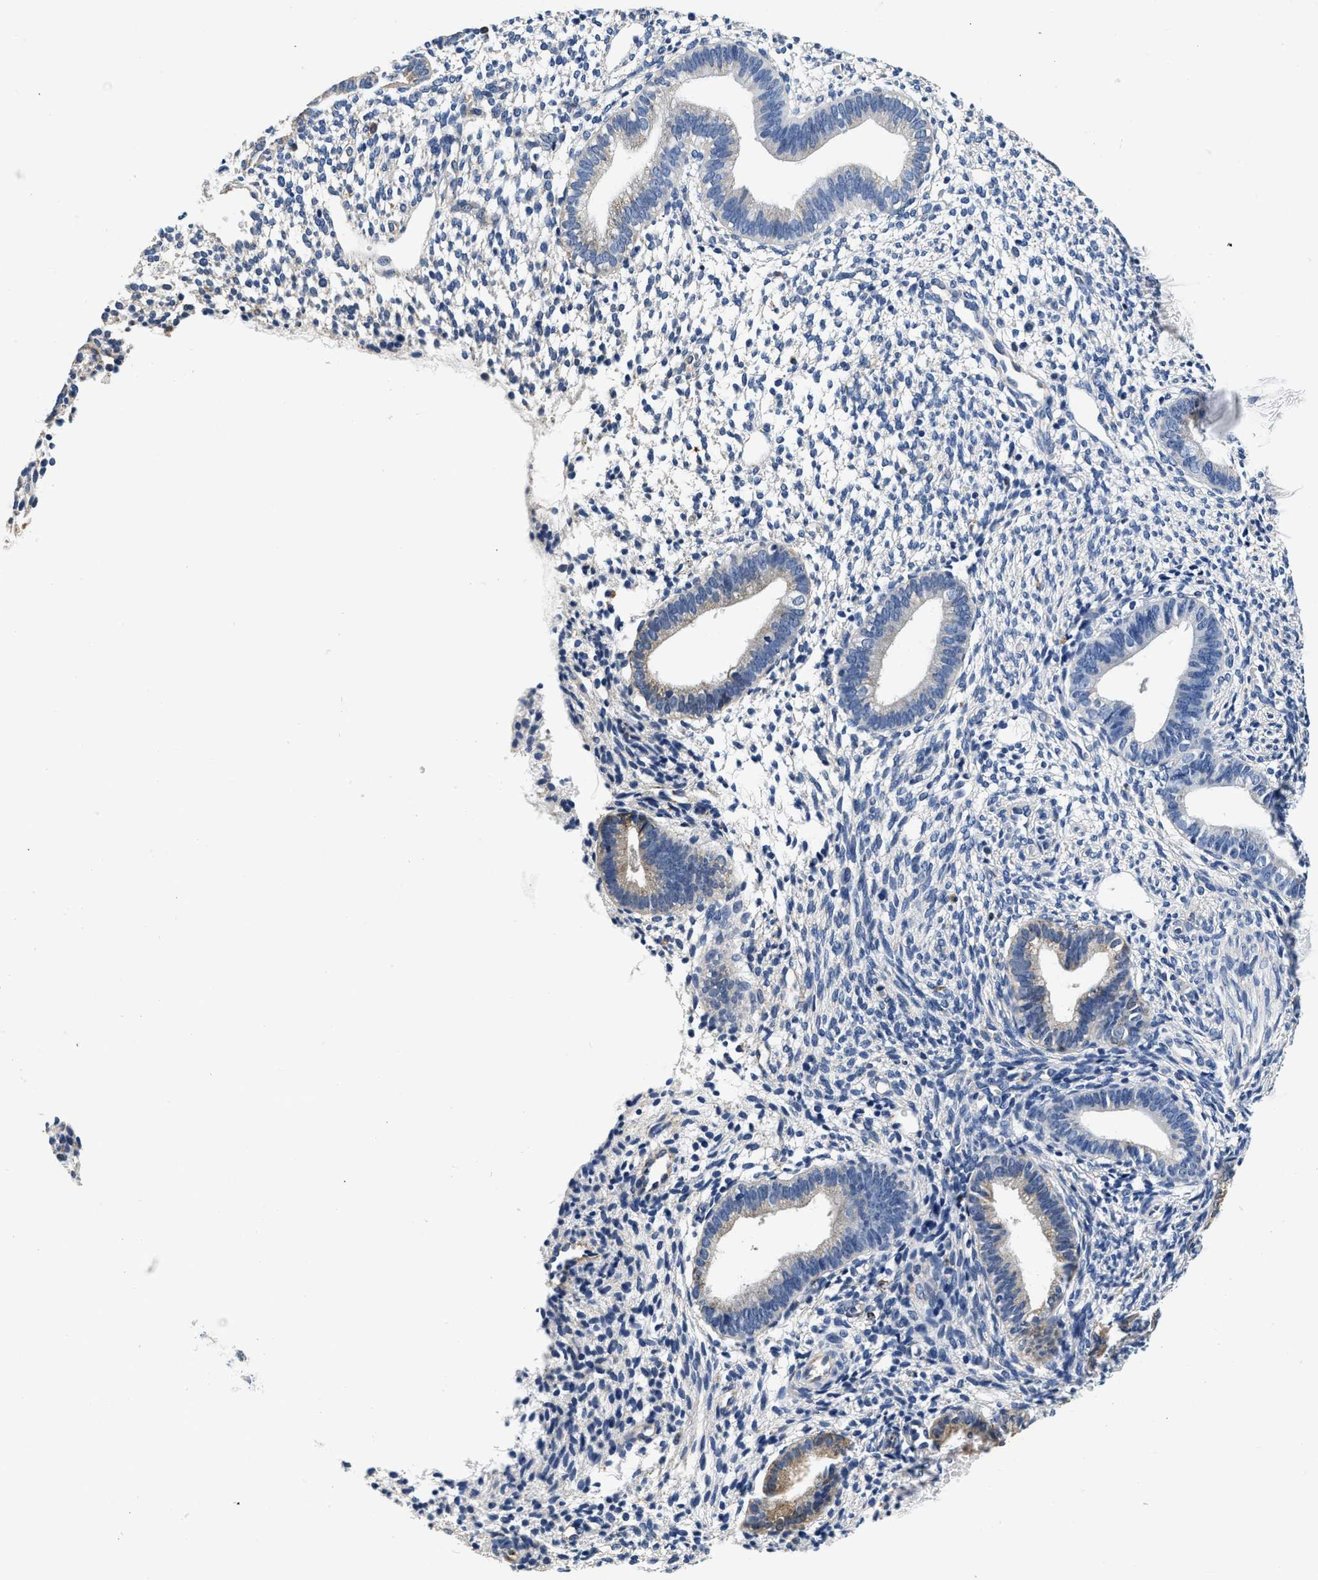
{"staining": {"intensity": "negative", "quantity": "none", "location": "none"}, "tissue": "endometrium", "cell_type": "Cells in endometrial stroma", "image_type": "normal", "snomed": [{"axis": "morphology", "description": "Normal tissue, NOS"}, {"axis": "topography", "description": "Endometrium"}], "caption": "Immunohistochemistry photomicrograph of normal endometrium: endometrium stained with DAB (3,3'-diaminobenzidine) exhibits no significant protein staining in cells in endometrial stroma.", "gene": "GRN", "patient": {"sex": "female", "age": 46}}